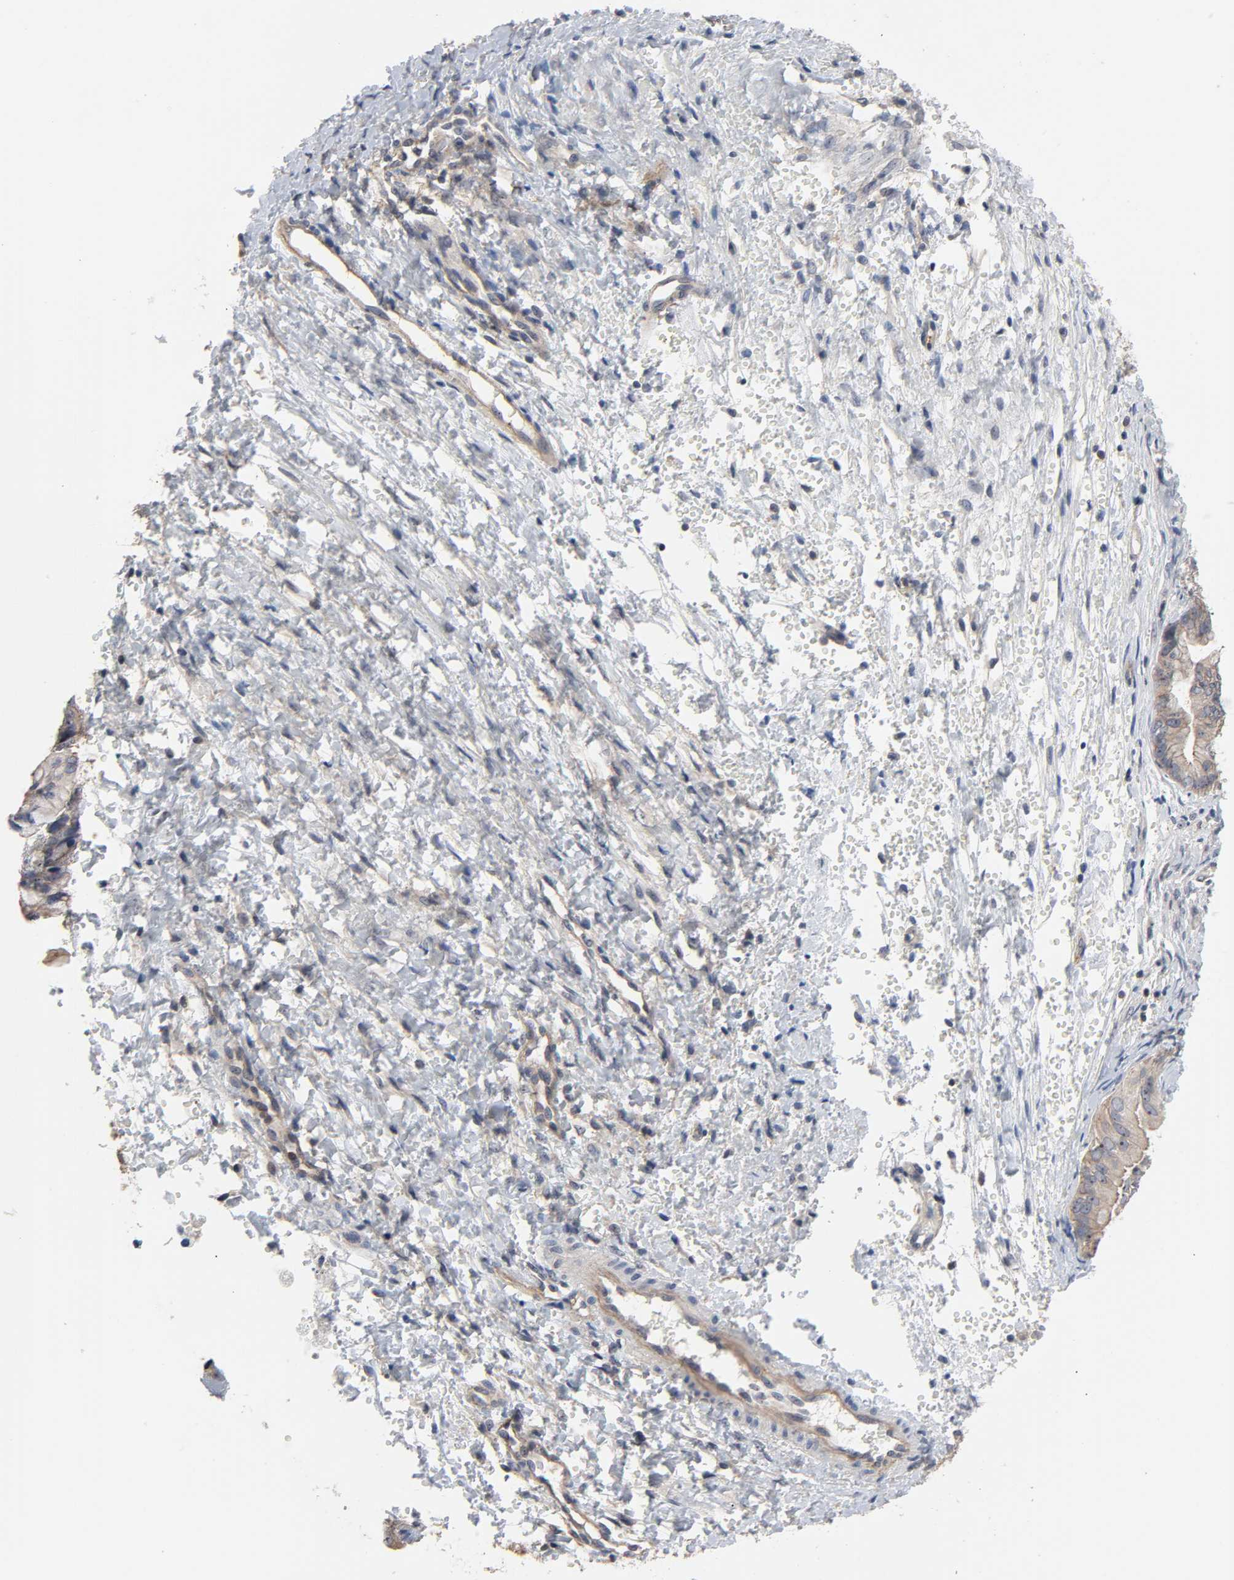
{"staining": {"intensity": "weak", "quantity": ">75%", "location": "cytoplasmic/membranous,nuclear"}, "tissue": "ovarian cancer", "cell_type": "Tumor cells", "image_type": "cancer", "snomed": [{"axis": "morphology", "description": "Cystadenocarcinoma, mucinous, NOS"}, {"axis": "topography", "description": "Ovary"}], "caption": "Immunohistochemistry (IHC) (DAB) staining of human mucinous cystadenocarcinoma (ovarian) demonstrates weak cytoplasmic/membranous and nuclear protein expression in about >75% of tumor cells.", "gene": "DDX10", "patient": {"sex": "female", "age": 36}}